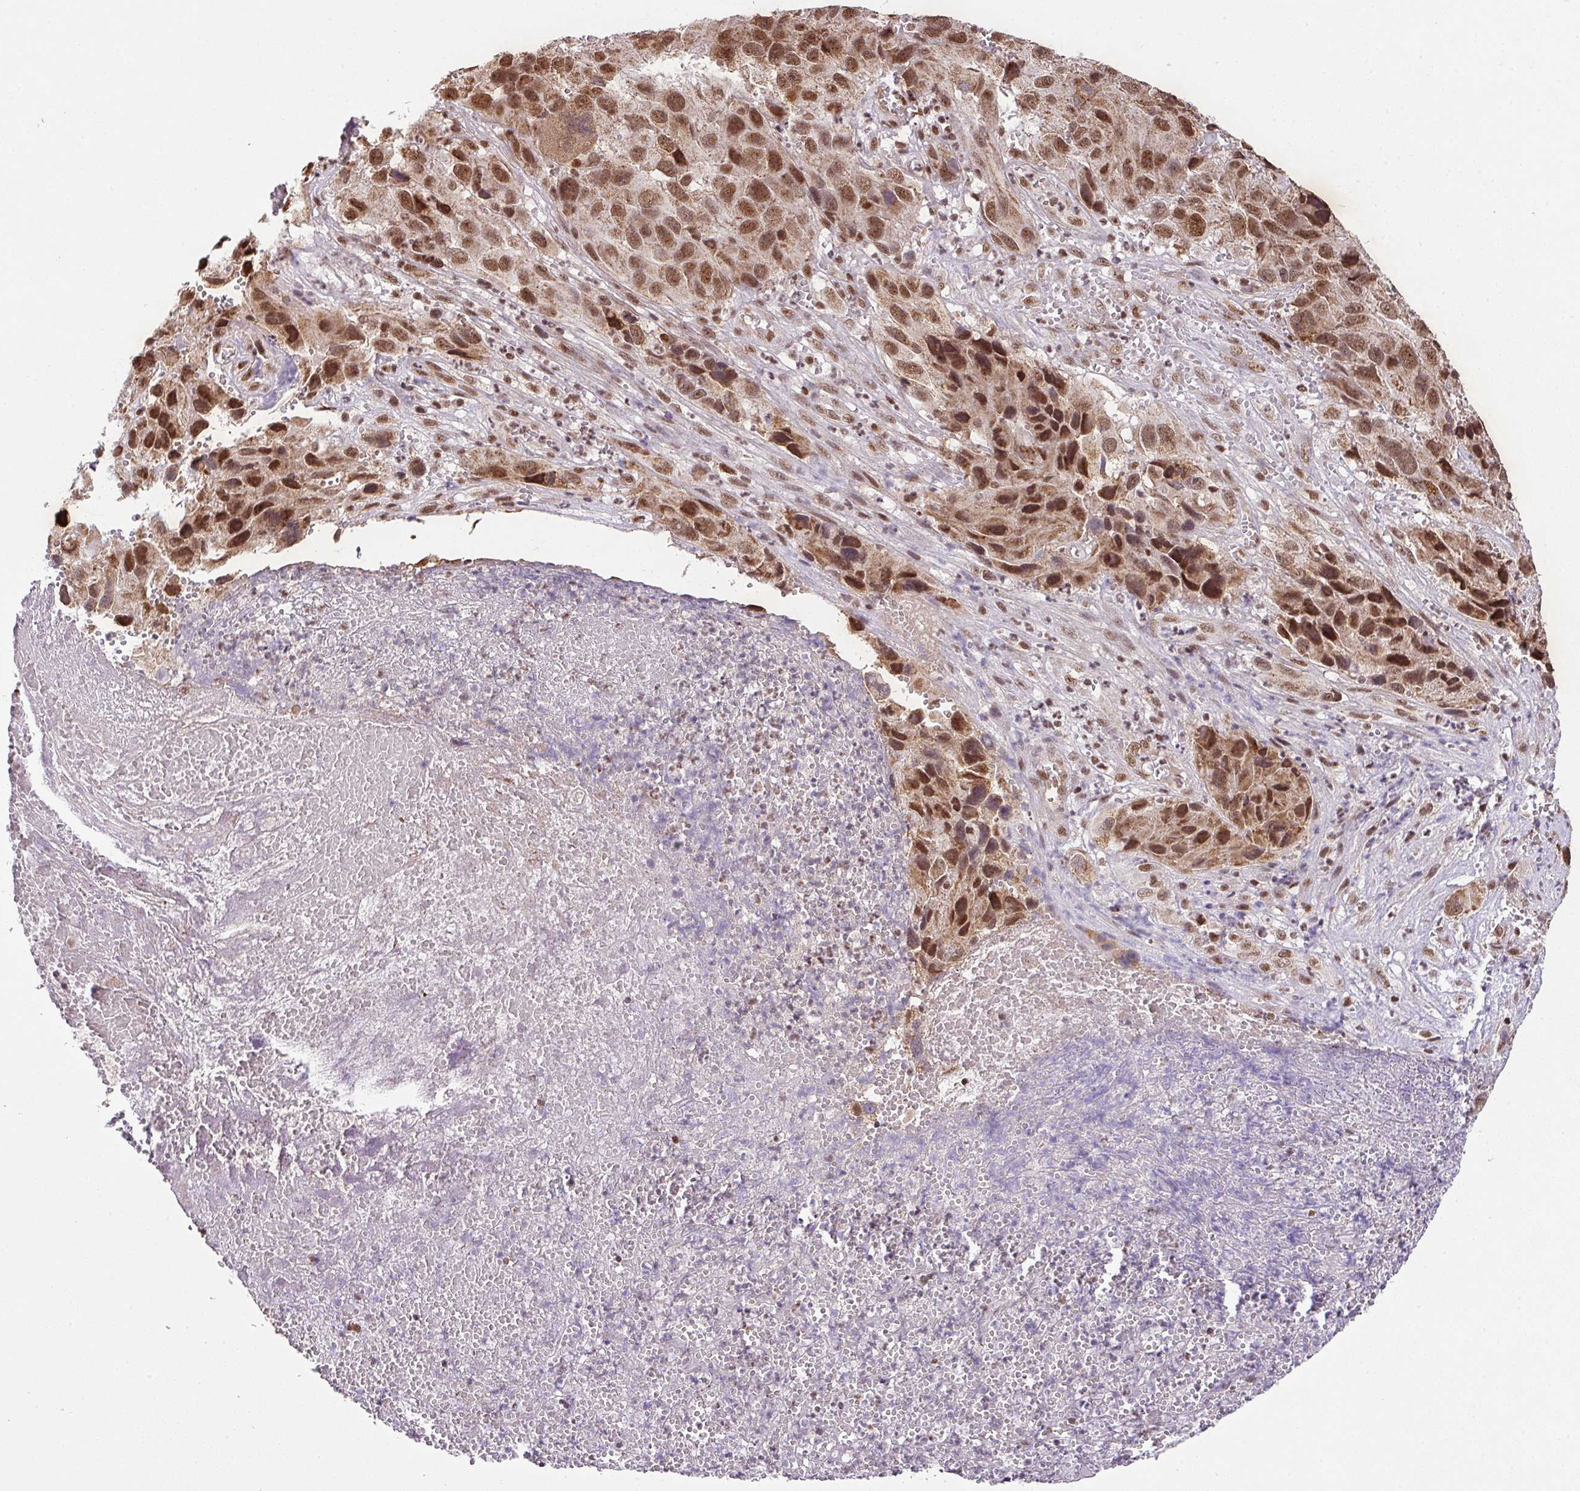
{"staining": {"intensity": "strong", "quantity": ">75%", "location": "nuclear"}, "tissue": "melanoma", "cell_type": "Tumor cells", "image_type": "cancer", "snomed": [{"axis": "morphology", "description": "Malignant melanoma, NOS"}, {"axis": "topography", "description": "Skin"}], "caption": "This image shows malignant melanoma stained with IHC to label a protein in brown. The nuclear of tumor cells show strong positivity for the protein. Nuclei are counter-stained blue.", "gene": "PLK1", "patient": {"sex": "male", "age": 84}}